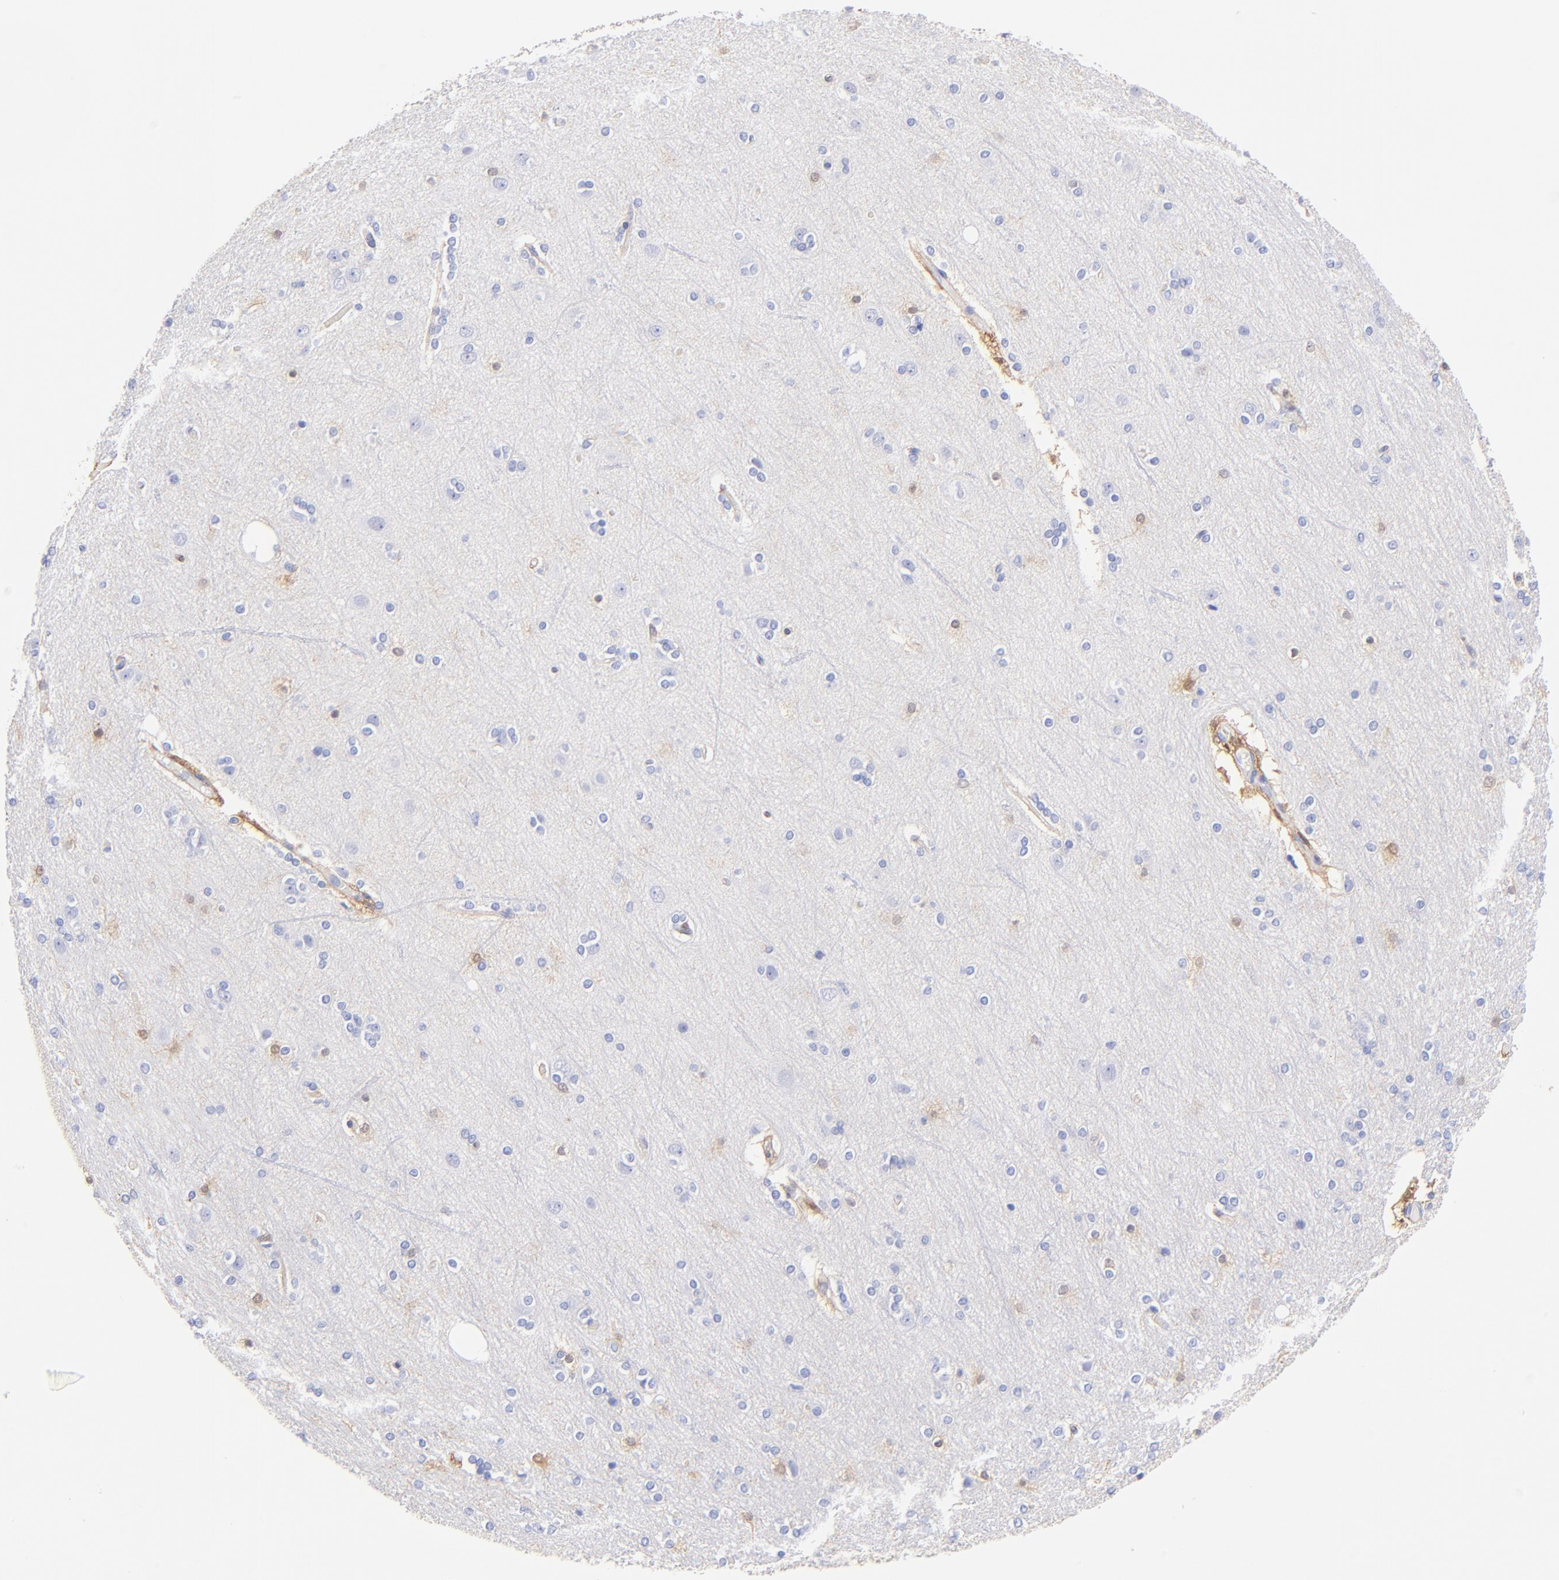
{"staining": {"intensity": "negative", "quantity": "none", "location": "none"}, "tissue": "cerebral cortex", "cell_type": "Endothelial cells", "image_type": "normal", "snomed": [{"axis": "morphology", "description": "Normal tissue, NOS"}, {"axis": "topography", "description": "Cerebral cortex"}], "caption": "This photomicrograph is of benign cerebral cortex stained with IHC to label a protein in brown with the nuclei are counter-stained blue. There is no positivity in endothelial cells. The staining was performed using DAB to visualize the protein expression in brown, while the nuclei were stained in blue with hematoxylin (Magnification: 20x).", "gene": "ALDH1A1", "patient": {"sex": "female", "age": 54}}